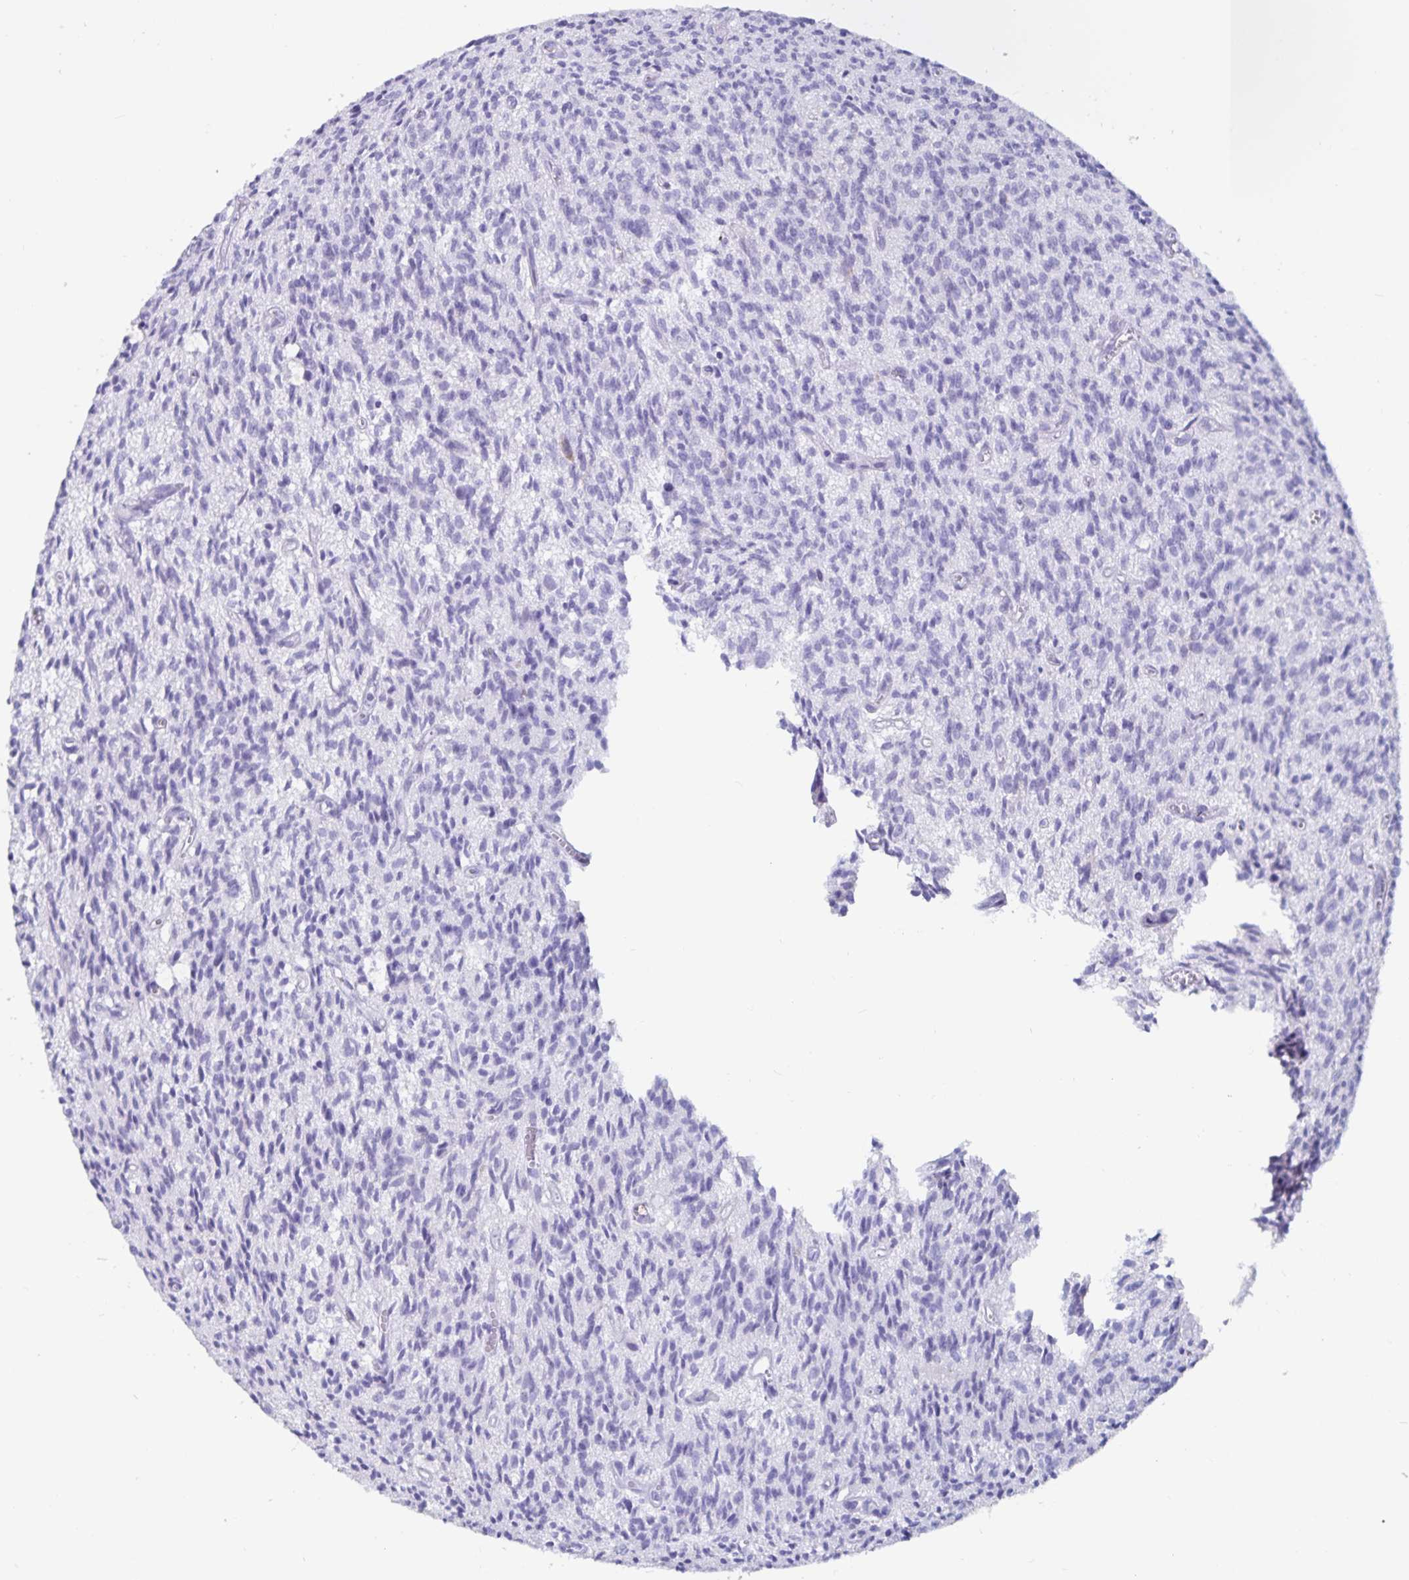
{"staining": {"intensity": "negative", "quantity": "none", "location": "none"}, "tissue": "glioma", "cell_type": "Tumor cells", "image_type": "cancer", "snomed": [{"axis": "morphology", "description": "Glioma, malignant, Low grade"}, {"axis": "topography", "description": "Brain"}], "caption": "A histopathology image of human malignant glioma (low-grade) is negative for staining in tumor cells.", "gene": "GPR137", "patient": {"sex": "male", "age": 64}}